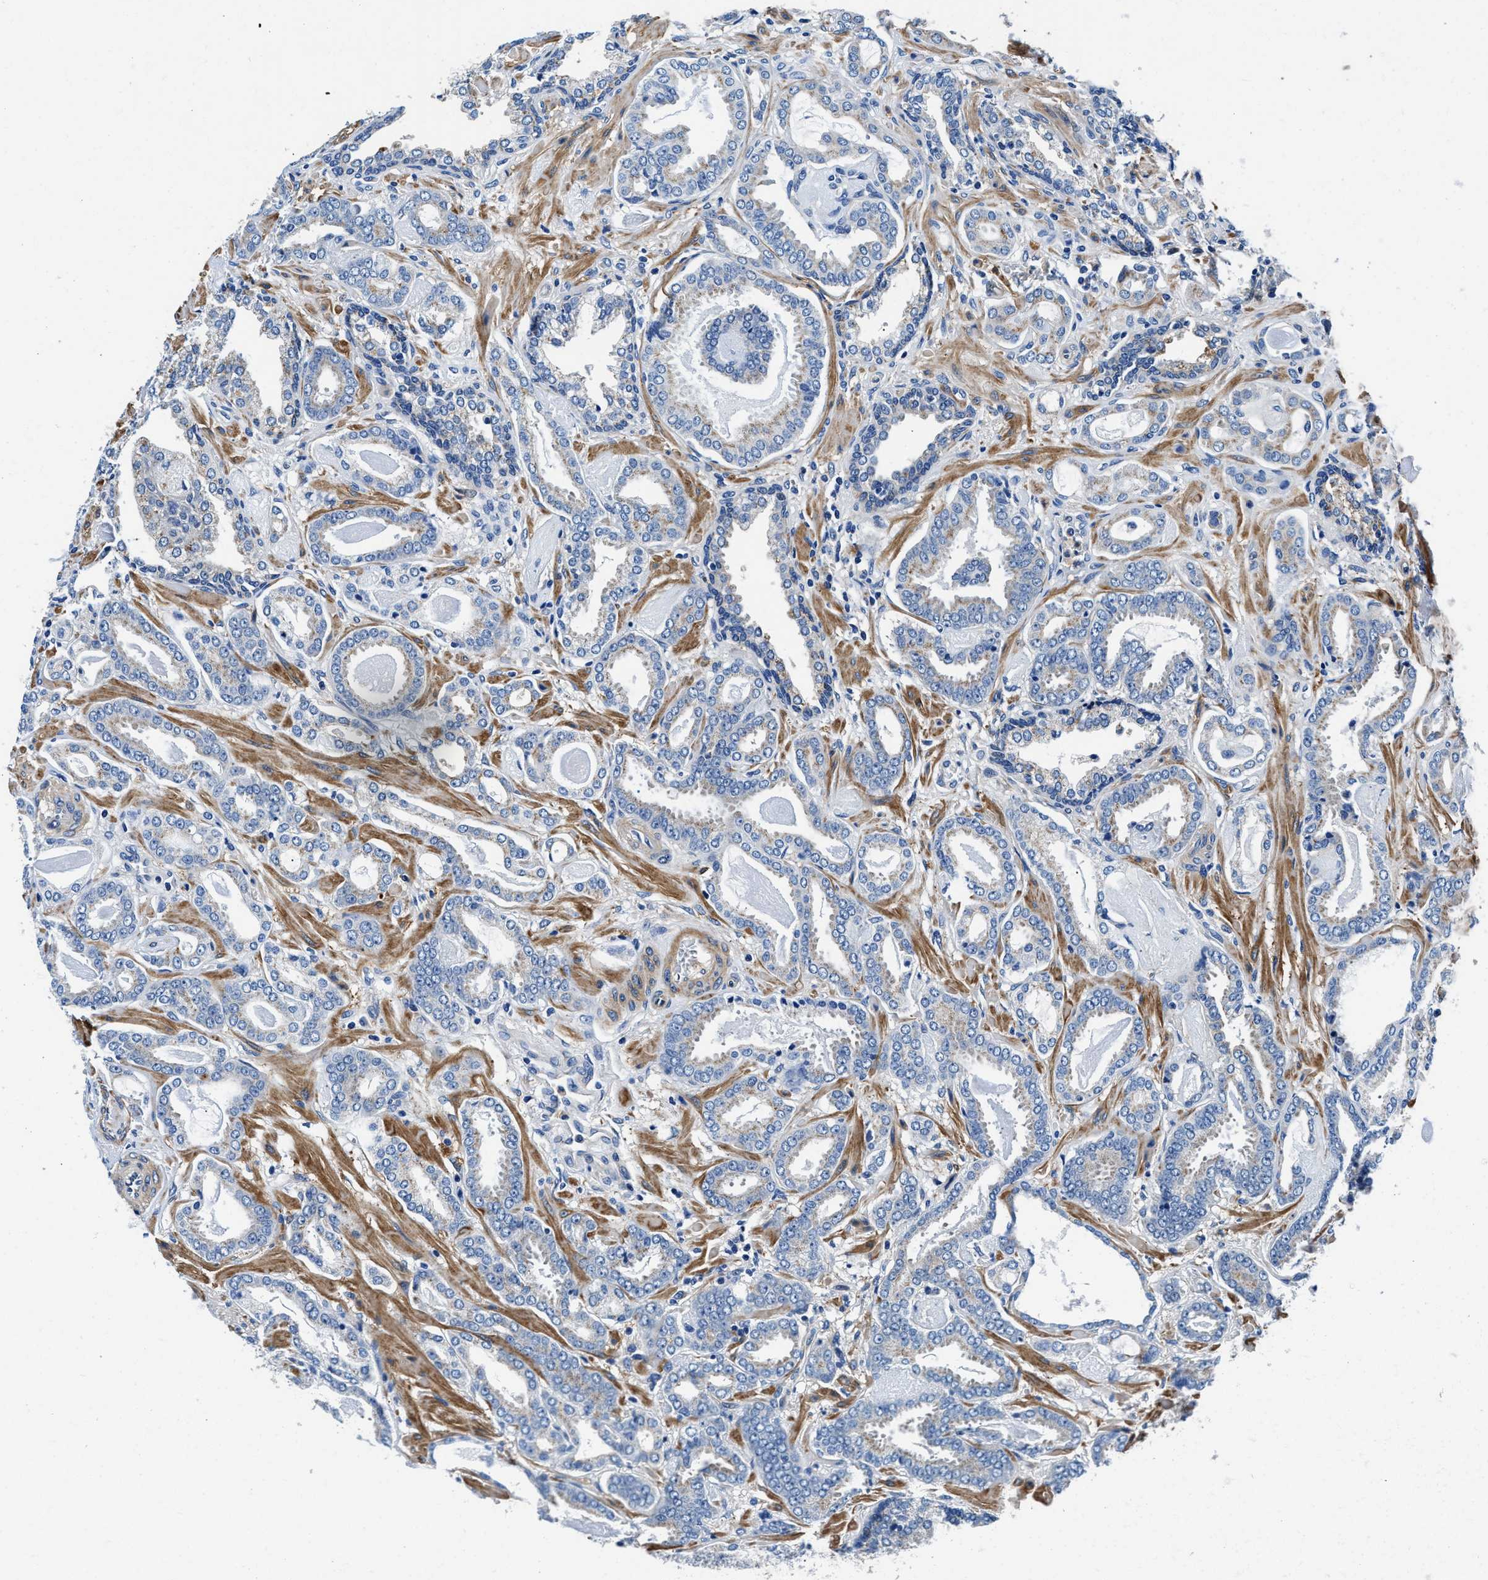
{"staining": {"intensity": "negative", "quantity": "none", "location": "none"}, "tissue": "prostate cancer", "cell_type": "Tumor cells", "image_type": "cancer", "snomed": [{"axis": "morphology", "description": "Adenocarcinoma, Low grade"}, {"axis": "topography", "description": "Prostate"}], "caption": "Prostate cancer (low-grade adenocarcinoma) was stained to show a protein in brown. There is no significant staining in tumor cells.", "gene": "NEU1", "patient": {"sex": "male", "age": 53}}